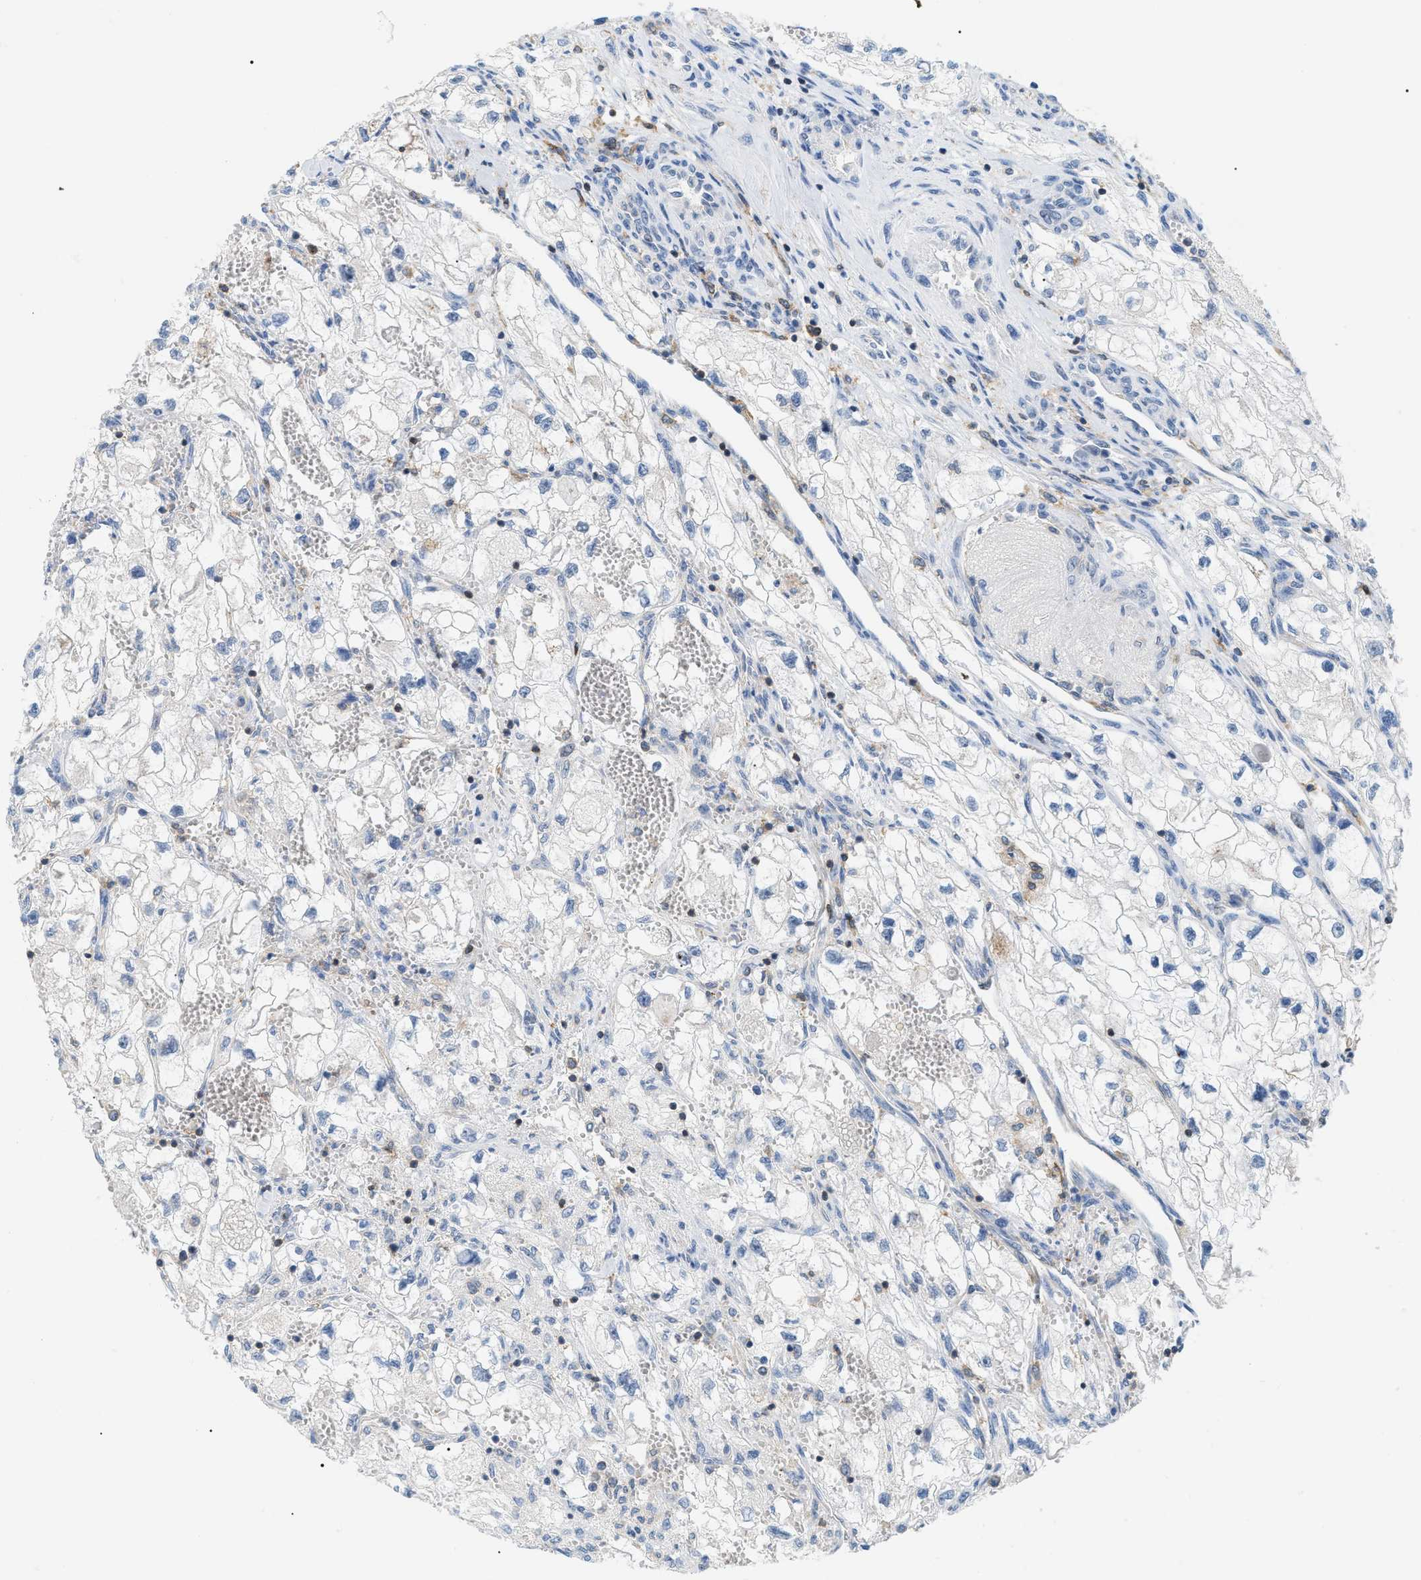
{"staining": {"intensity": "negative", "quantity": "none", "location": "none"}, "tissue": "renal cancer", "cell_type": "Tumor cells", "image_type": "cancer", "snomed": [{"axis": "morphology", "description": "Adenocarcinoma, NOS"}, {"axis": "topography", "description": "Kidney"}], "caption": "This image is of renal cancer stained with immunohistochemistry to label a protein in brown with the nuclei are counter-stained blue. There is no expression in tumor cells.", "gene": "INPP5D", "patient": {"sex": "female", "age": 70}}